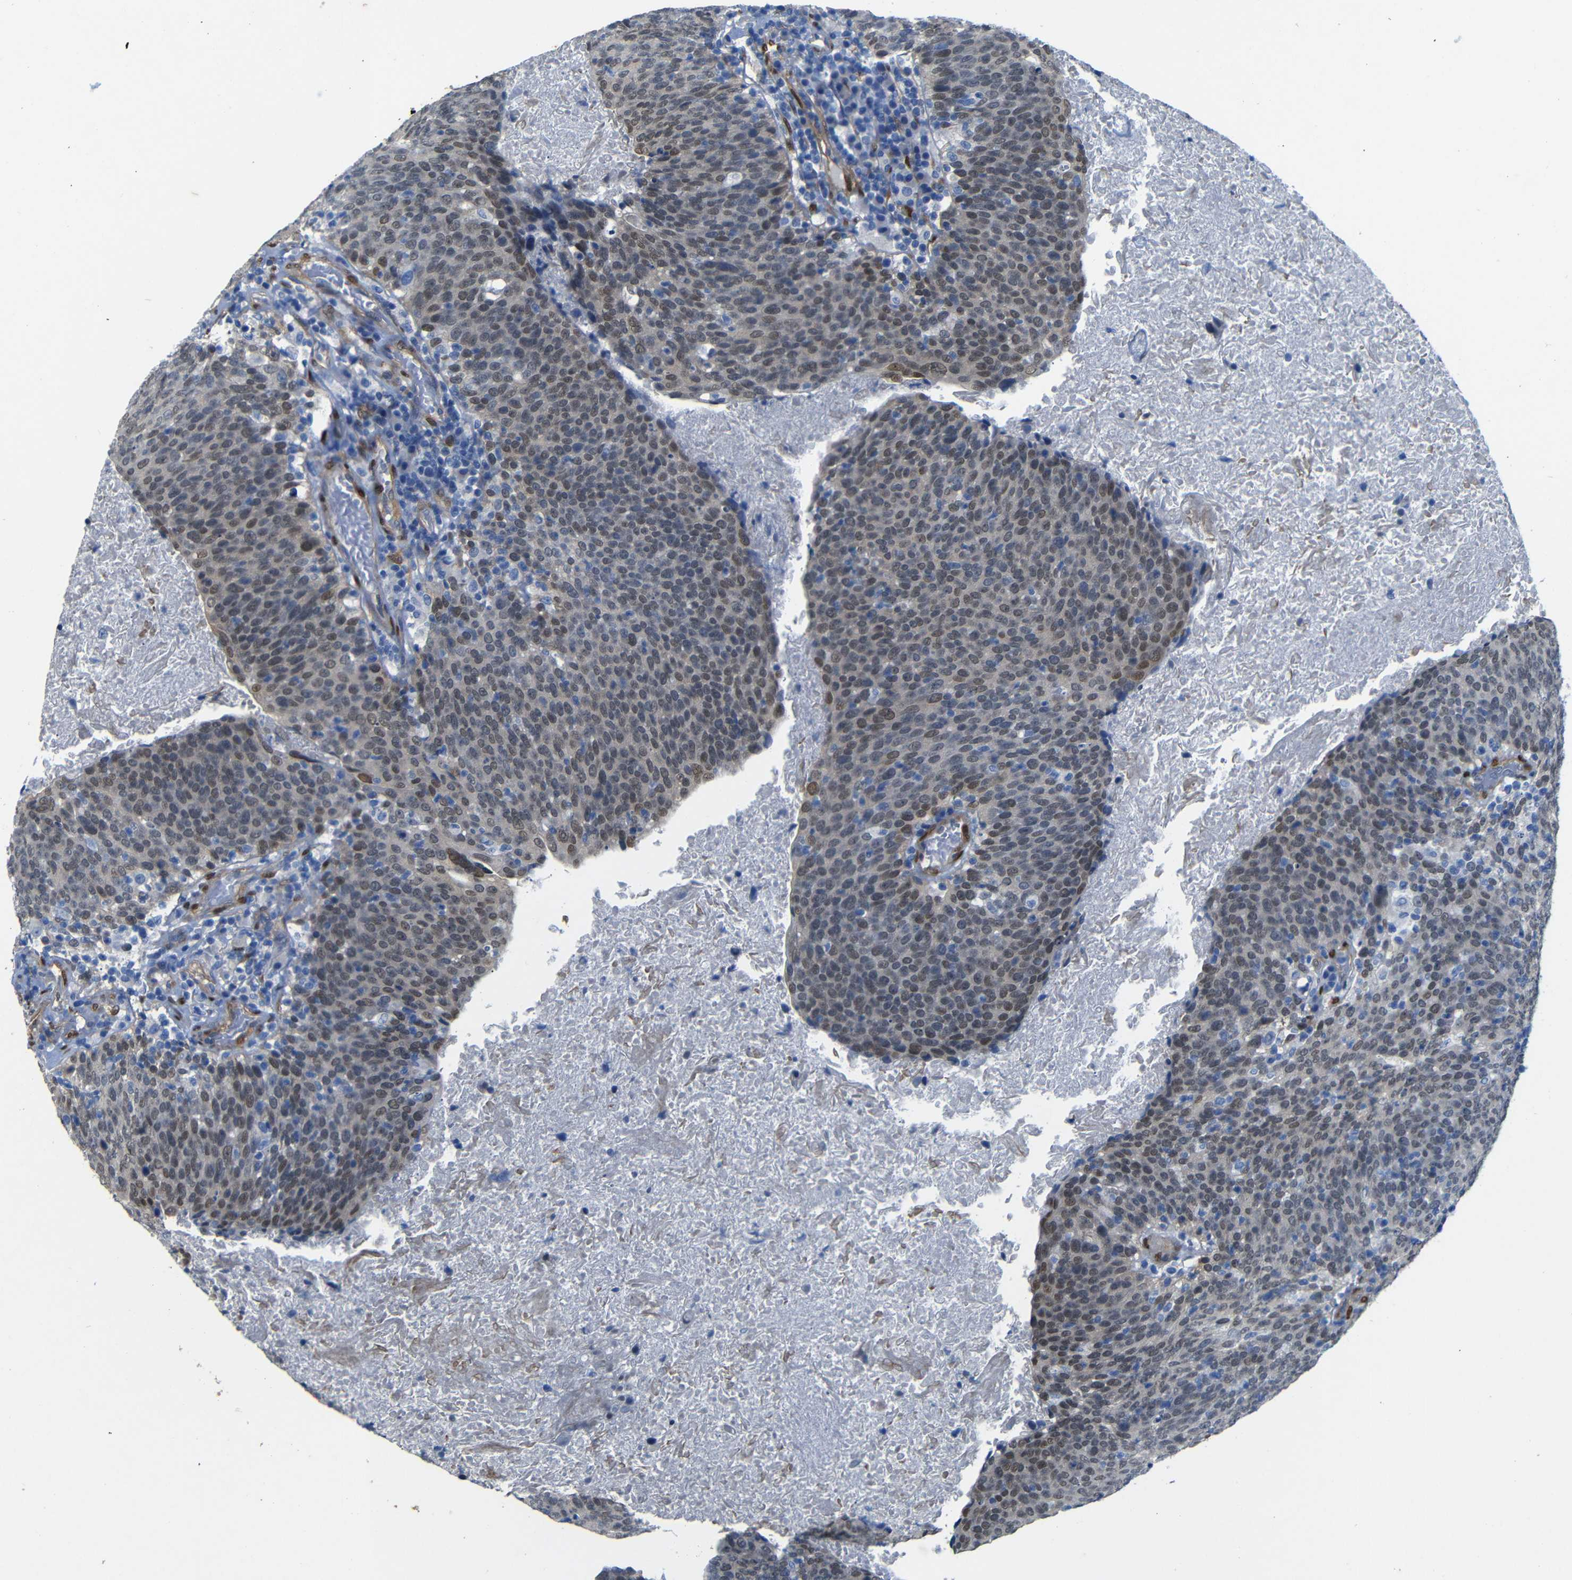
{"staining": {"intensity": "weak", "quantity": "25%-75%", "location": "nuclear"}, "tissue": "head and neck cancer", "cell_type": "Tumor cells", "image_type": "cancer", "snomed": [{"axis": "morphology", "description": "Squamous cell carcinoma, NOS"}, {"axis": "morphology", "description": "Squamous cell carcinoma, metastatic, NOS"}, {"axis": "topography", "description": "Lymph node"}, {"axis": "topography", "description": "Head-Neck"}], "caption": "Immunohistochemistry (IHC) histopathology image of neoplastic tissue: human head and neck metastatic squamous cell carcinoma stained using IHC displays low levels of weak protein expression localized specifically in the nuclear of tumor cells, appearing as a nuclear brown color.", "gene": "YAP1", "patient": {"sex": "male", "age": 62}}